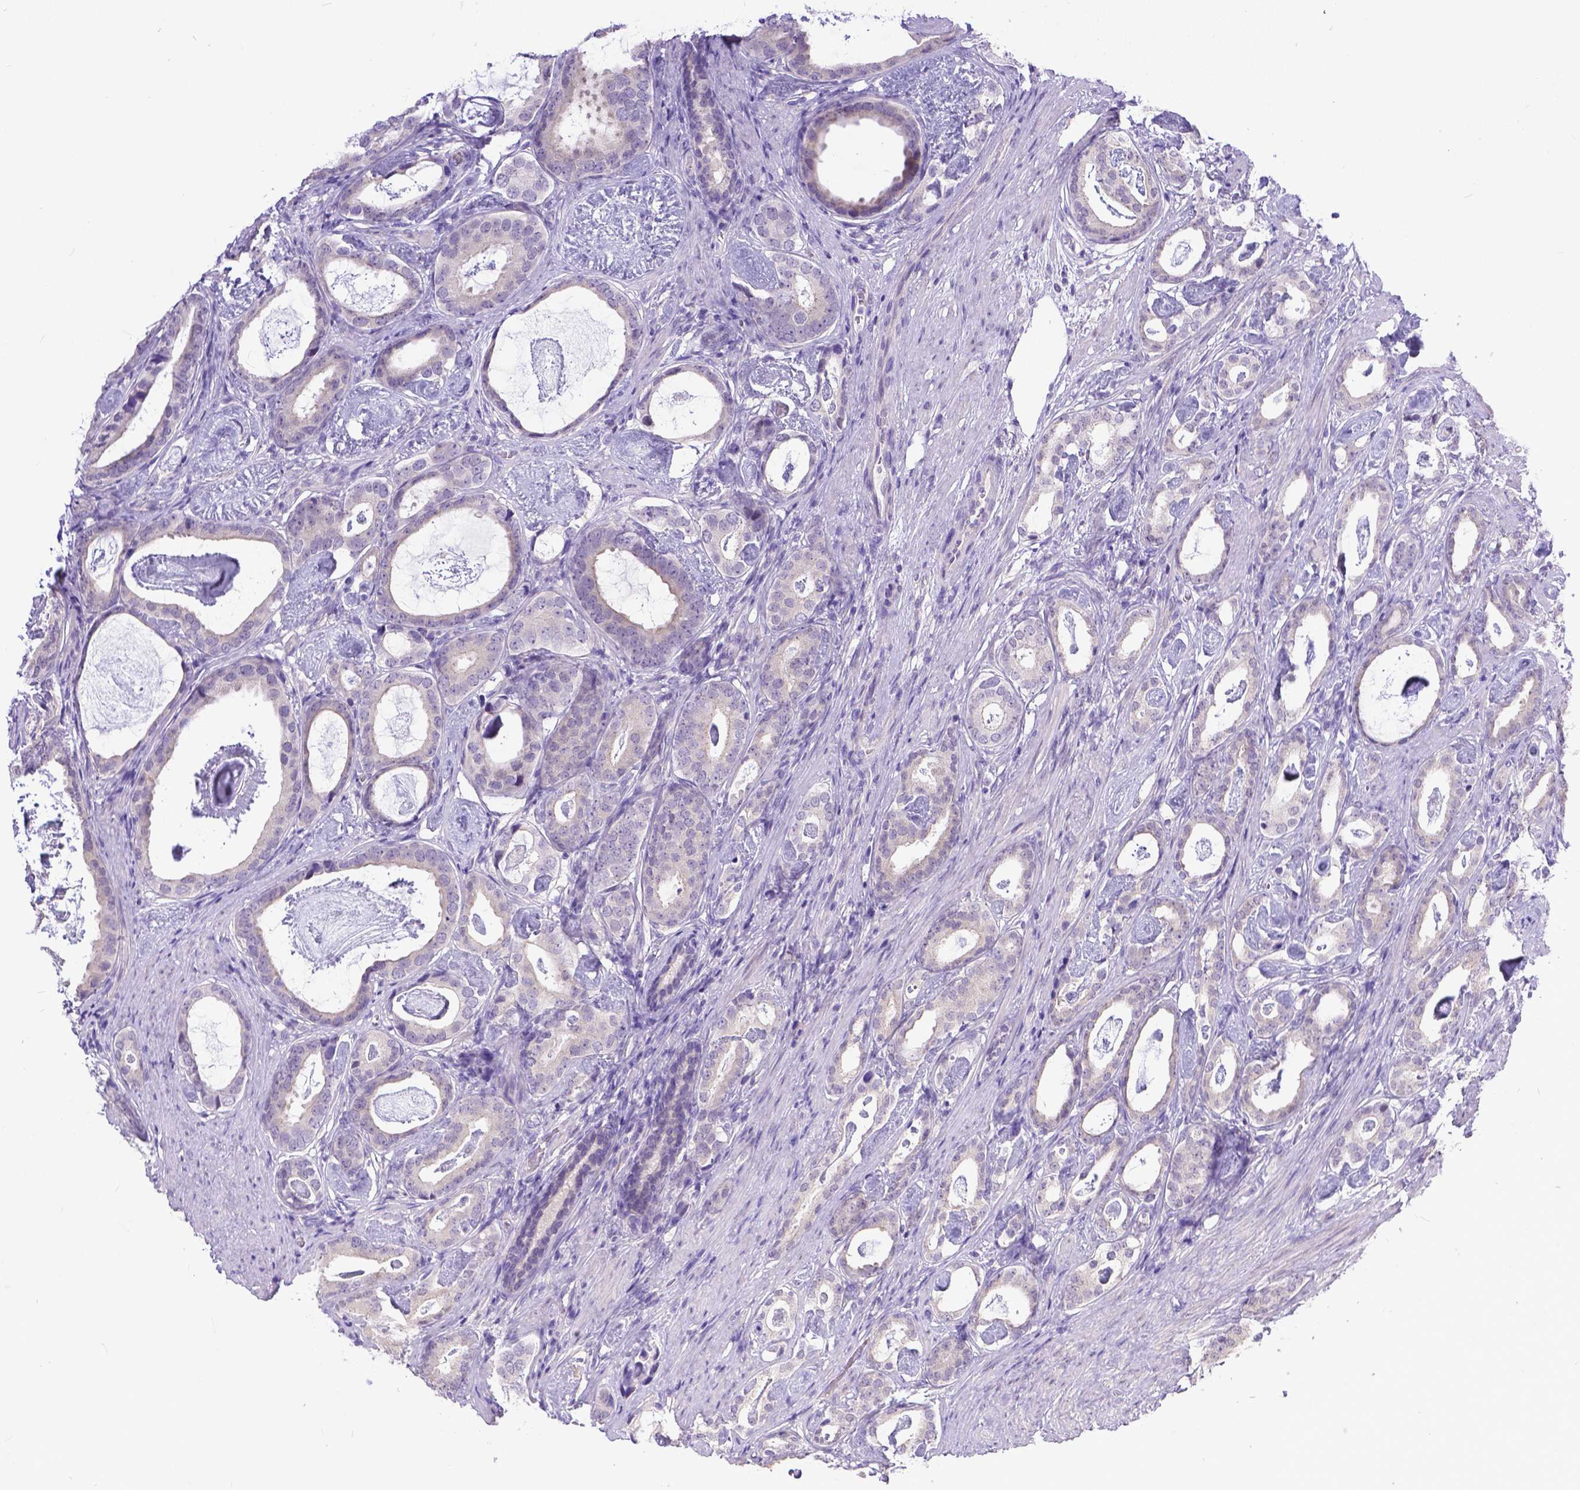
{"staining": {"intensity": "negative", "quantity": "none", "location": "none"}, "tissue": "prostate cancer", "cell_type": "Tumor cells", "image_type": "cancer", "snomed": [{"axis": "morphology", "description": "Adenocarcinoma, Low grade"}, {"axis": "topography", "description": "Prostate and seminal vesicle, NOS"}], "caption": "Tumor cells show no significant protein staining in prostate adenocarcinoma (low-grade).", "gene": "TTLL6", "patient": {"sex": "male", "age": 71}}